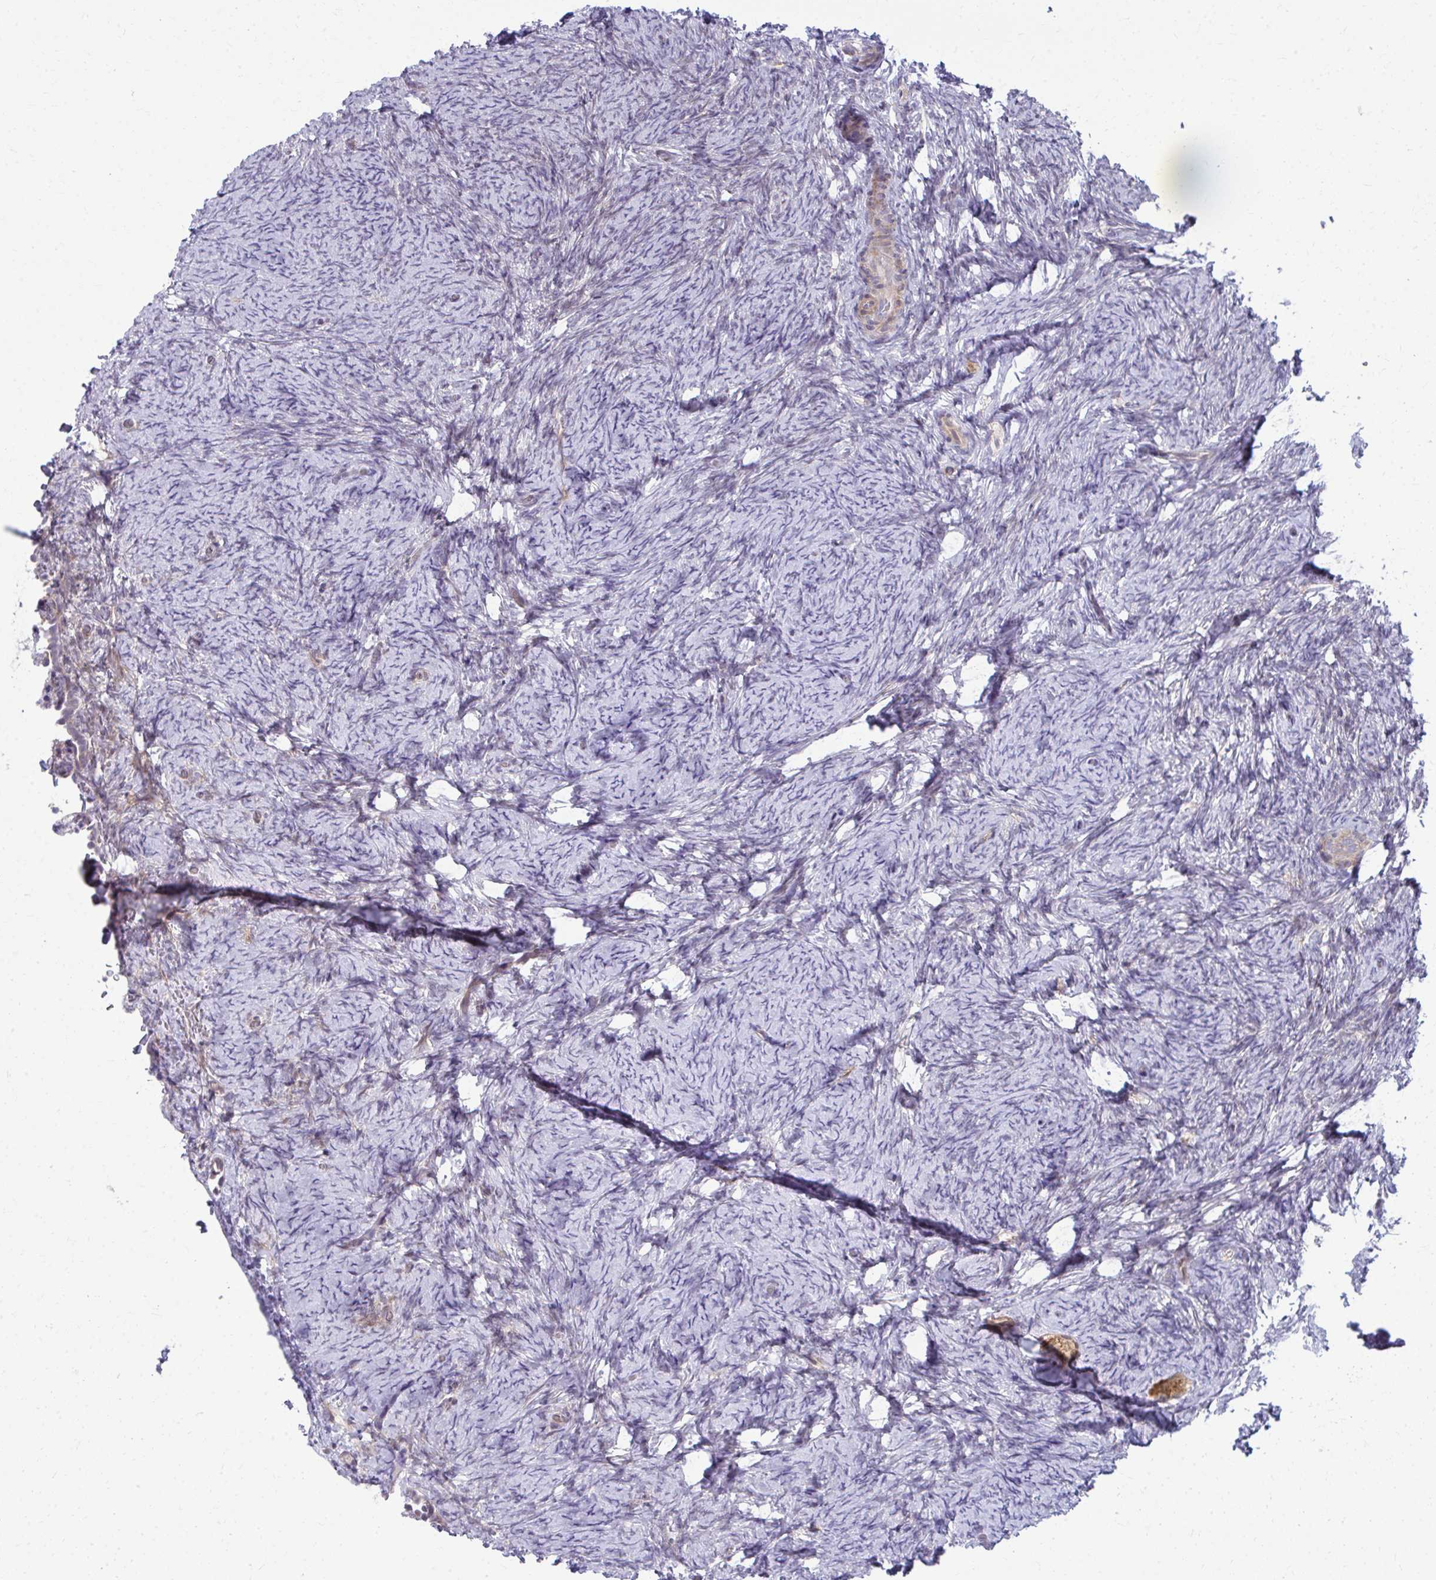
{"staining": {"intensity": "weak", "quantity": "<25%", "location": "nuclear"}, "tissue": "ovary", "cell_type": "Ovarian stroma cells", "image_type": "normal", "snomed": [{"axis": "morphology", "description": "Normal tissue, NOS"}, {"axis": "topography", "description": "Ovary"}], "caption": "Human ovary stained for a protein using IHC reveals no staining in ovarian stroma cells.", "gene": "MAF1", "patient": {"sex": "female", "age": 34}}